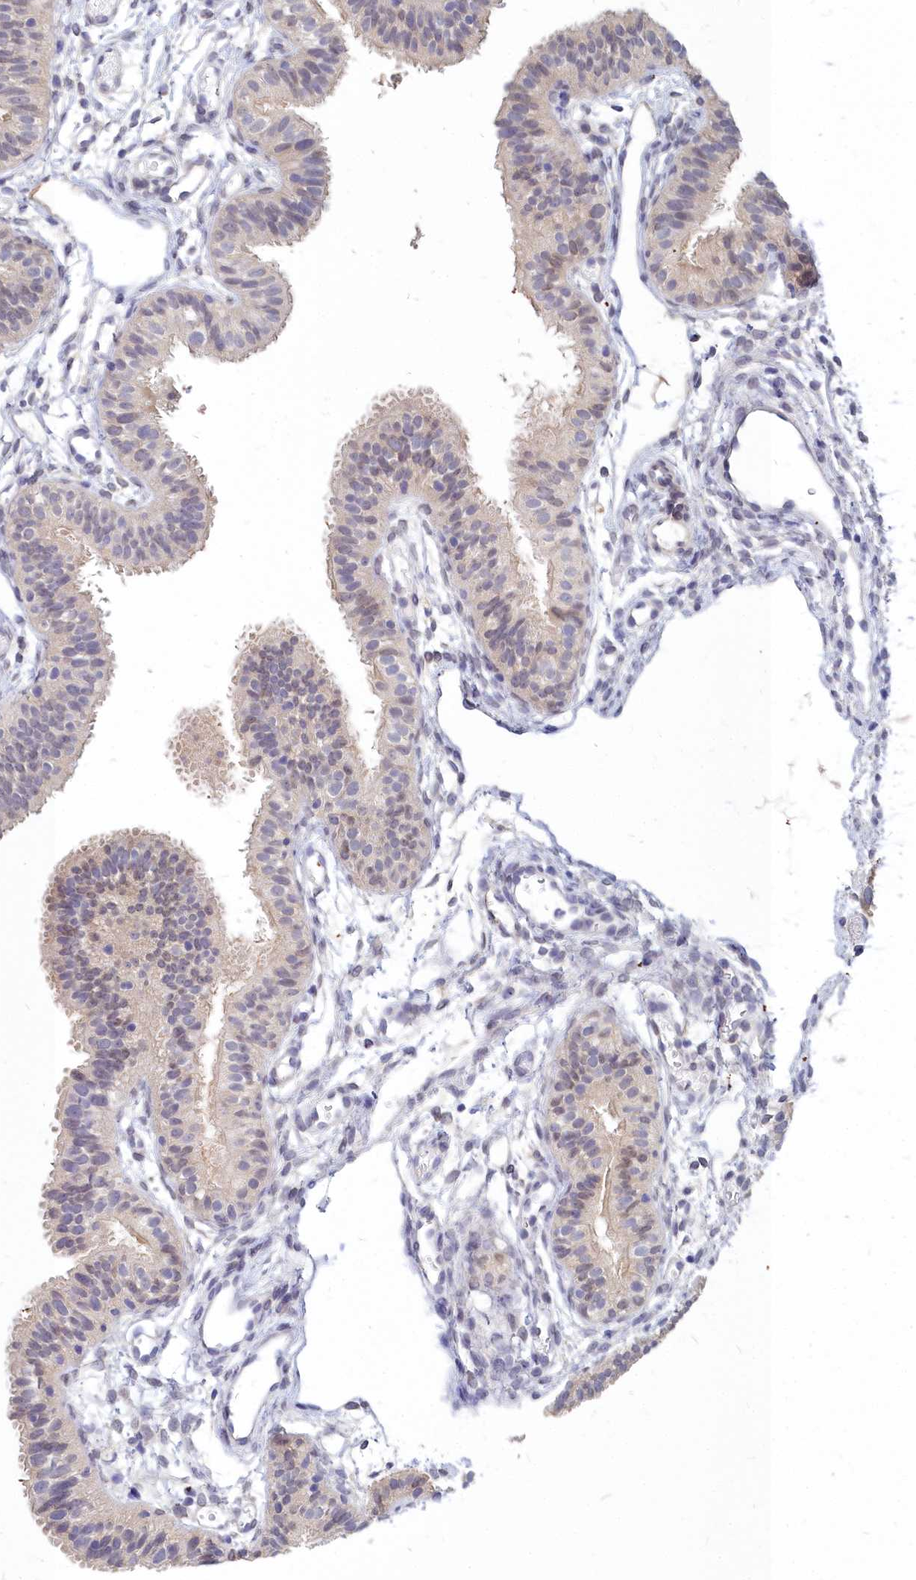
{"staining": {"intensity": "weak", "quantity": "25%-75%", "location": "cytoplasmic/membranous,nuclear"}, "tissue": "fallopian tube", "cell_type": "Glandular cells", "image_type": "normal", "snomed": [{"axis": "morphology", "description": "Normal tissue, NOS"}, {"axis": "topography", "description": "Fallopian tube"}], "caption": "Glandular cells display low levels of weak cytoplasmic/membranous,nuclear expression in approximately 25%-75% of cells in unremarkable fallopian tube.", "gene": "NOXA1", "patient": {"sex": "female", "age": 35}}